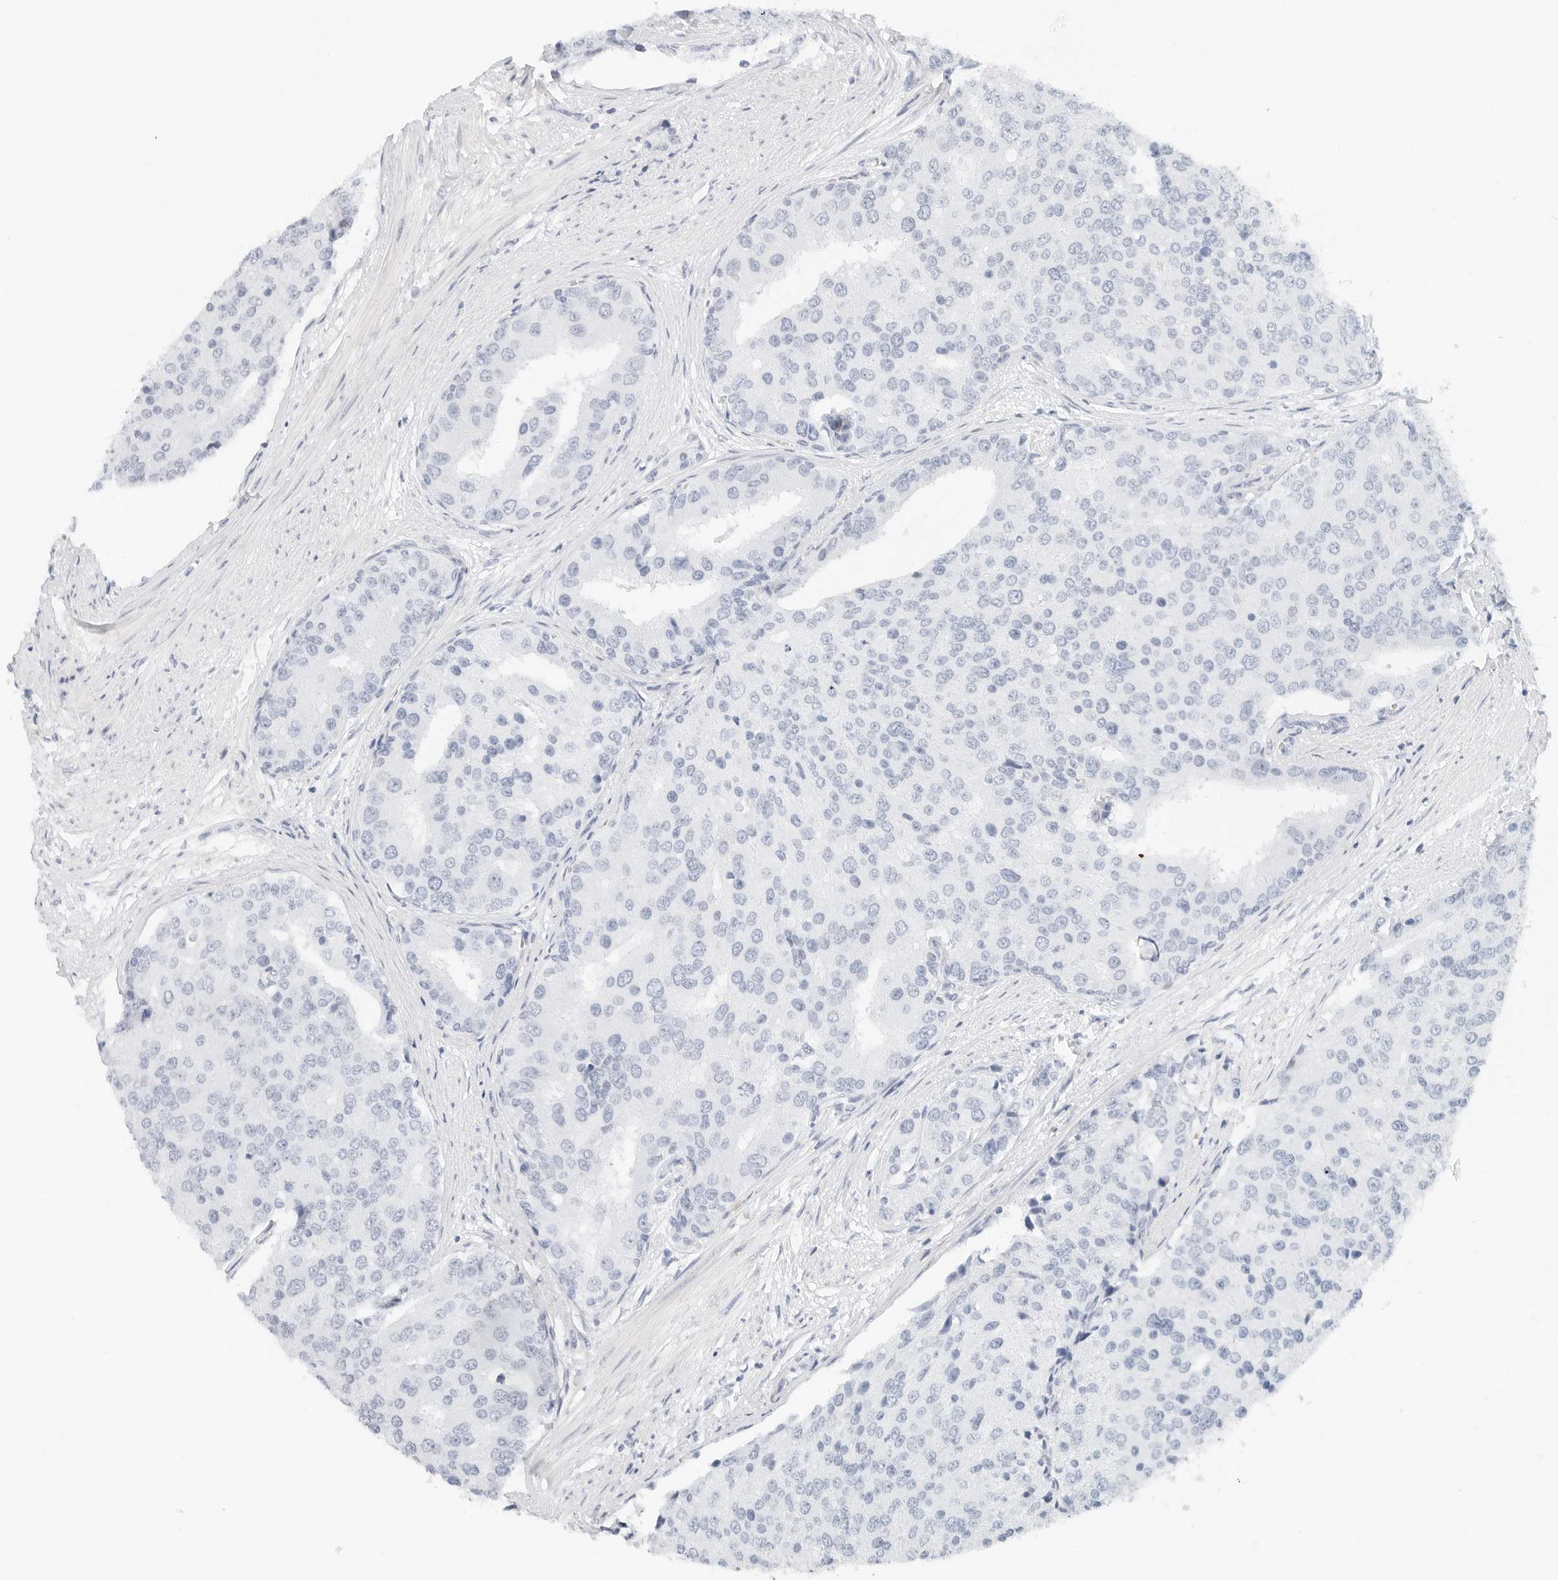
{"staining": {"intensity": "negative", "quantity": "none", "location": "none"}, "tissue": "prostate cancer", "cell_type": "Tumor cells", "image_type": "cancer", "snomed": [{"axis": "morphology", "description": "Adenocarcinoma, High grade"}, {"axis": "topography", "description": "Prostate"}], "caption": "Photomicrograph shows no significant protein expression in tumor cells of prostate cancer (high-grade adenocarcinoma).", "gene": "NTMT2", "patient": {"sex": "male", "age": 50}}